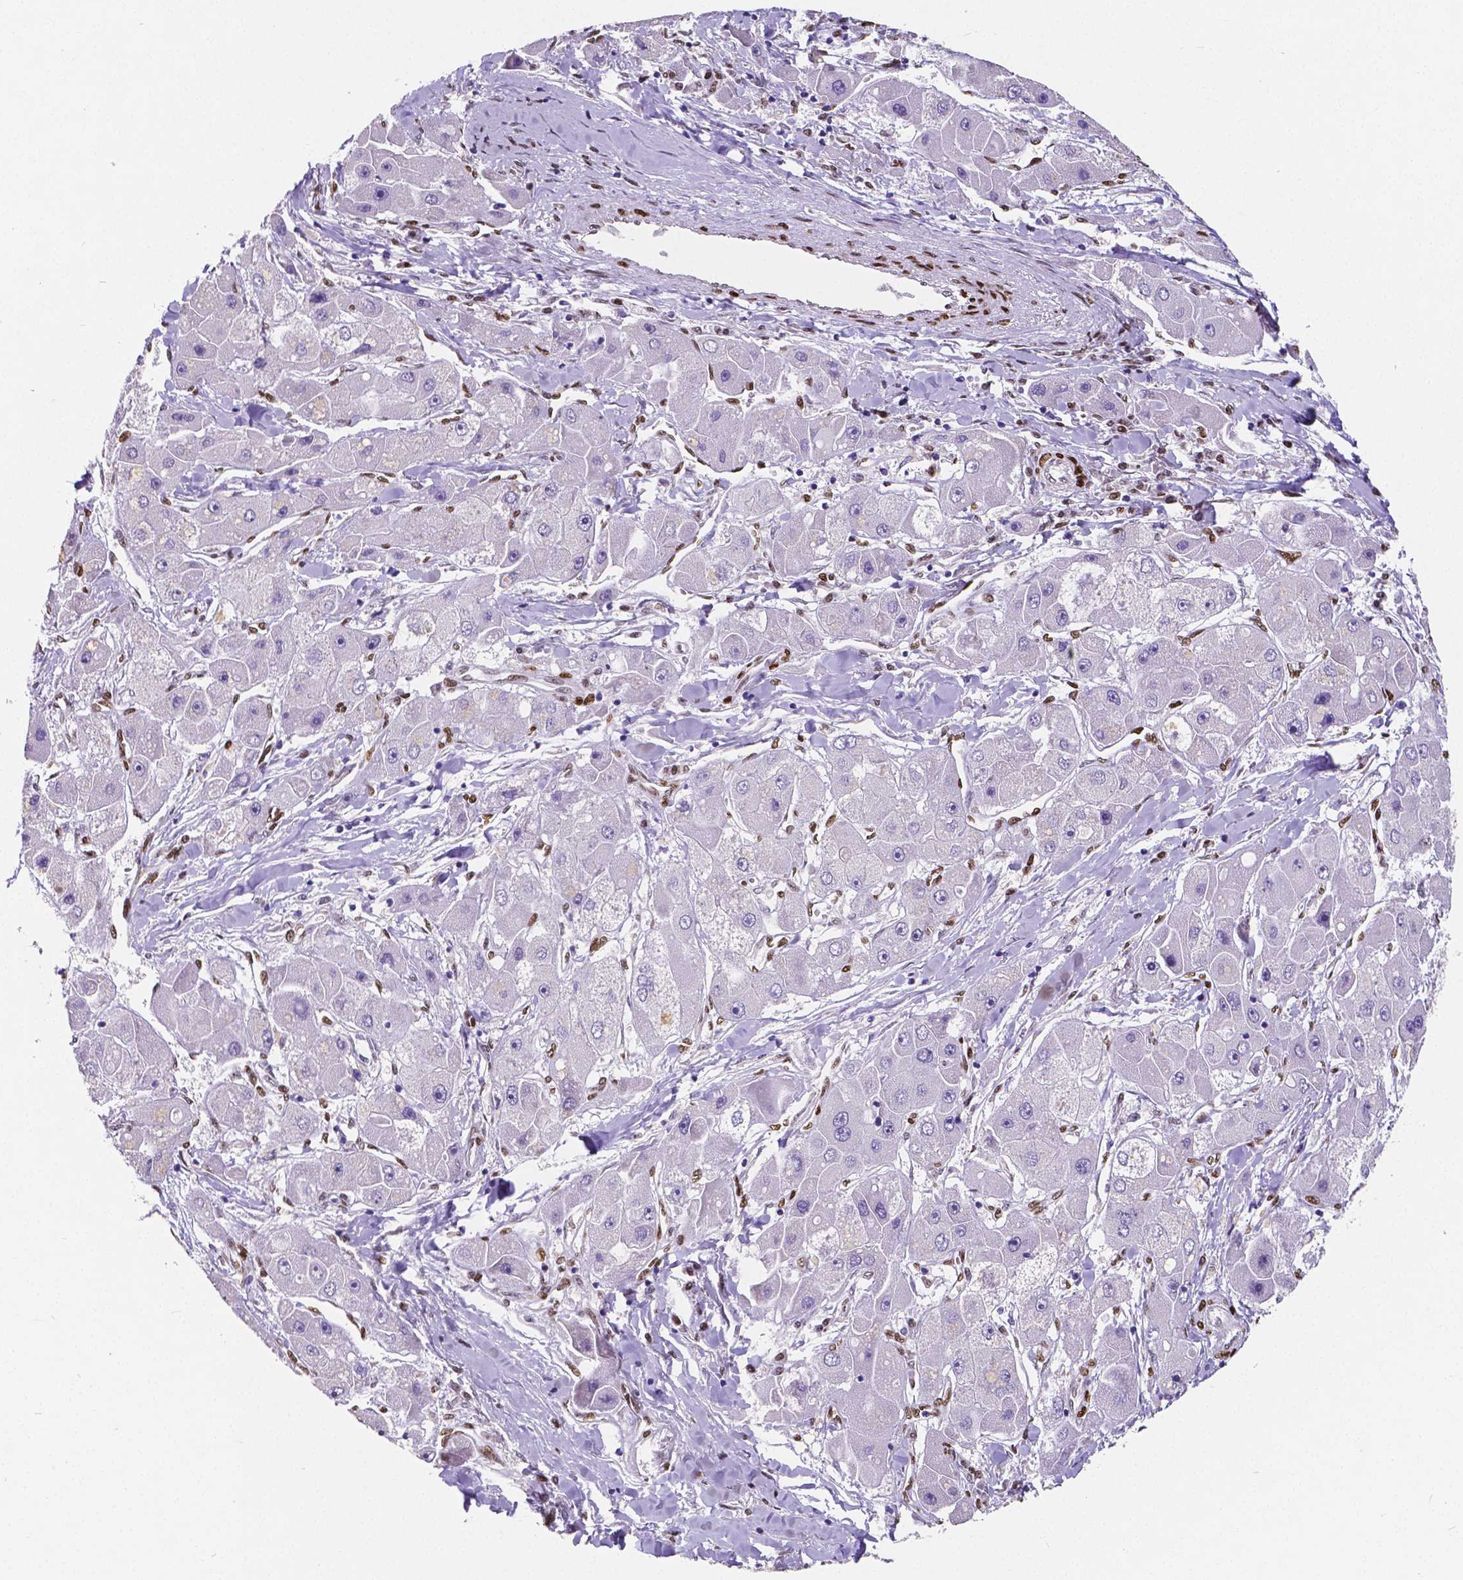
{"staining": {"intensity": "negative", "quantity": "none", "location": "none"}, "tissue": "liver cancer", "cell_type": "Tumor cells", "image_type": "cancer", "snomed": [{"axis": "morphology", "description": "Carcinoma, Hepatocellular, NOS"}, {"axis": "topography", "description": "Liver"}], "caption": "Immunohistochemical staining of liver cancer (hepatocellular carcinoma) demonstrates no significant positivity in tumor cells.", "gene": "MEF2C", "patient": {"sex": "male", "age": 24}}